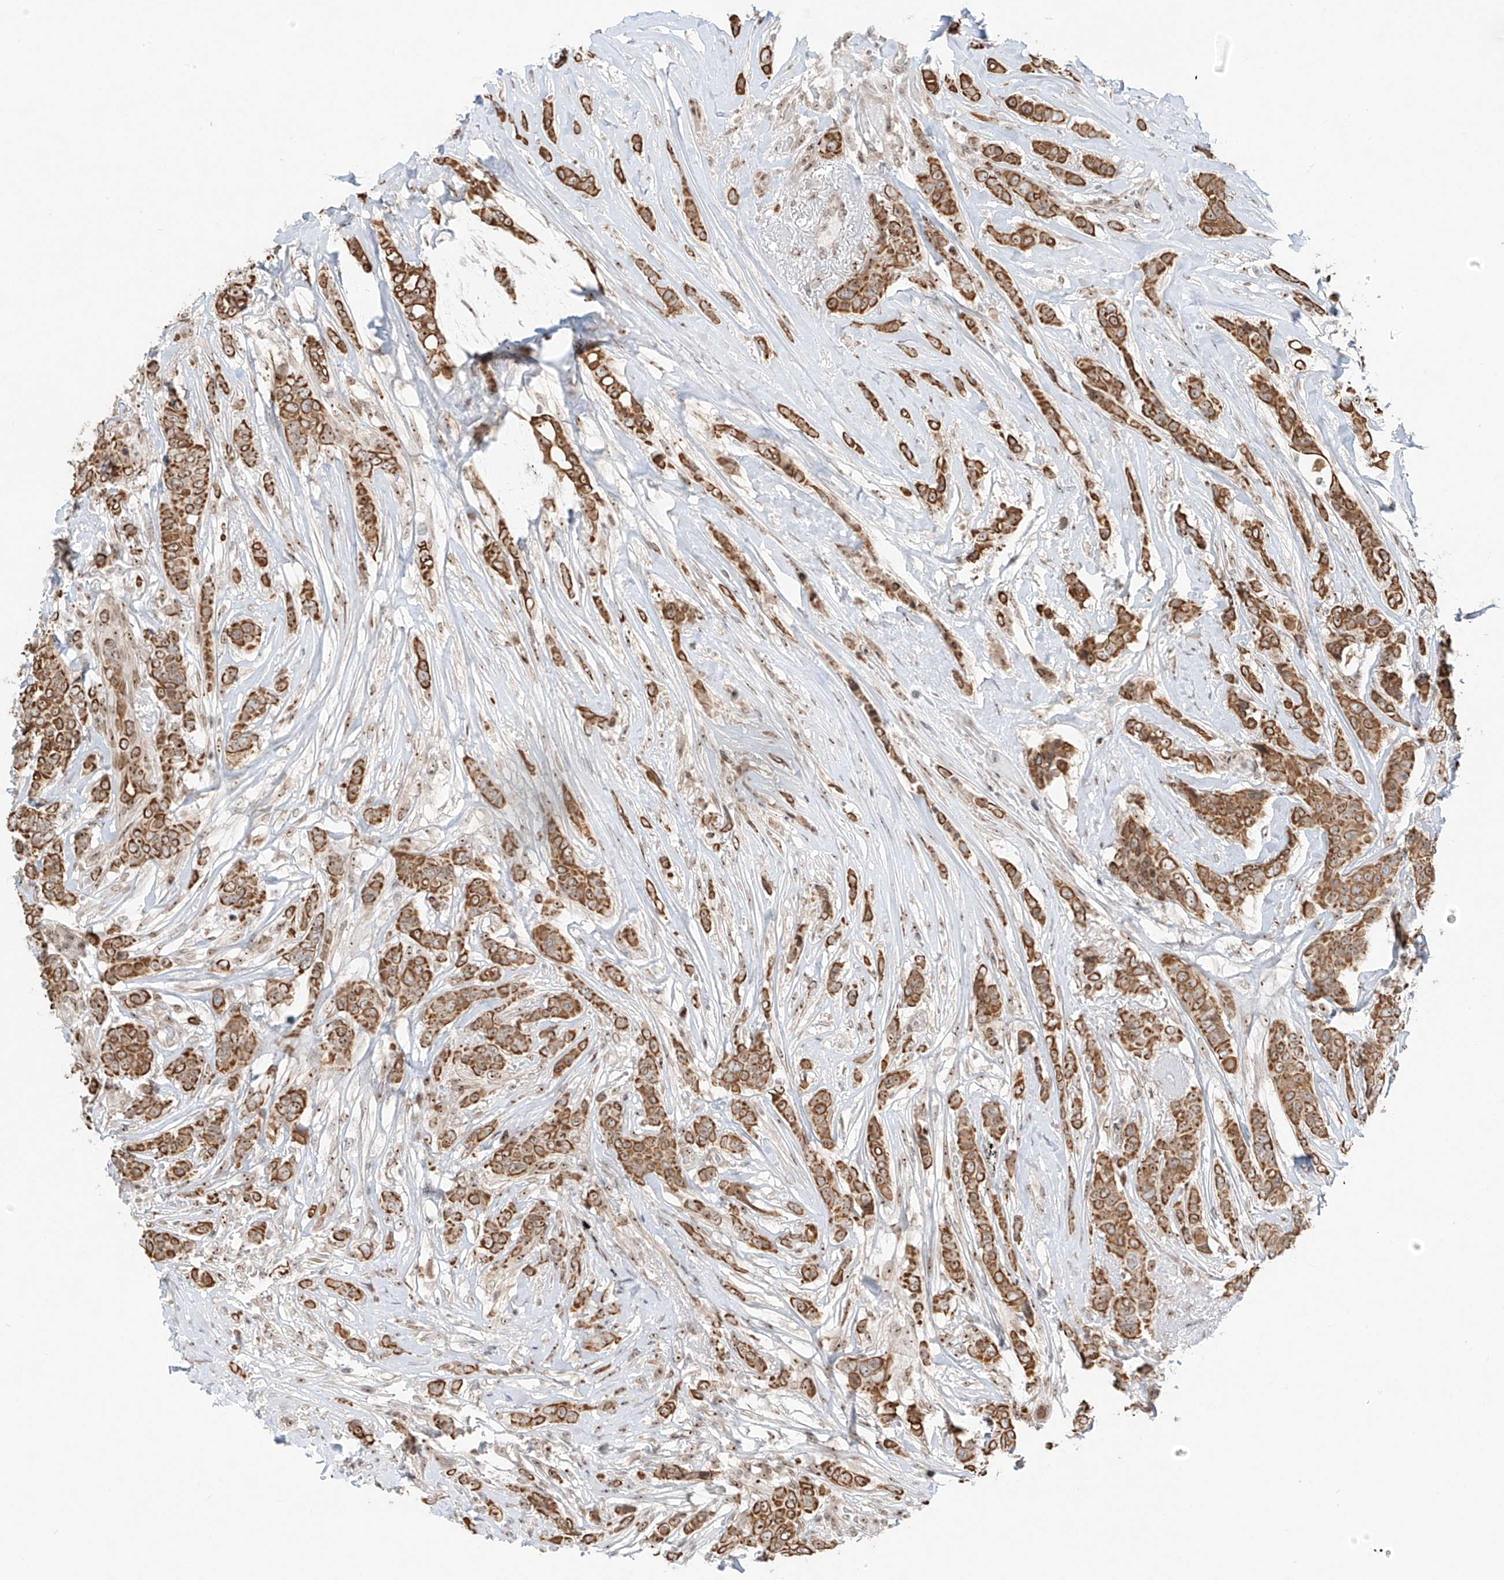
{"staining": {"intensity": "strong", "quantity": ">75%", "location": "cytoplasmic/membranous"}, "tissue": "breast cancer", "cell_type": "Tumor cells", "image_type": "cancer", "snomed": [{"axis": "morphology", "description": "Lobular carcinoma"}, {"axis": "topography", "description": "Breast"}], "caption": "Strong cytoplasmic/membranous protein positivity is seen in about >75% of tumor cells in breast cancer. The protein is shown in brown color, while the nuclei are stained blue.", "gene": "ZNF512", "patient": {"sex": "female", "age": 51}}